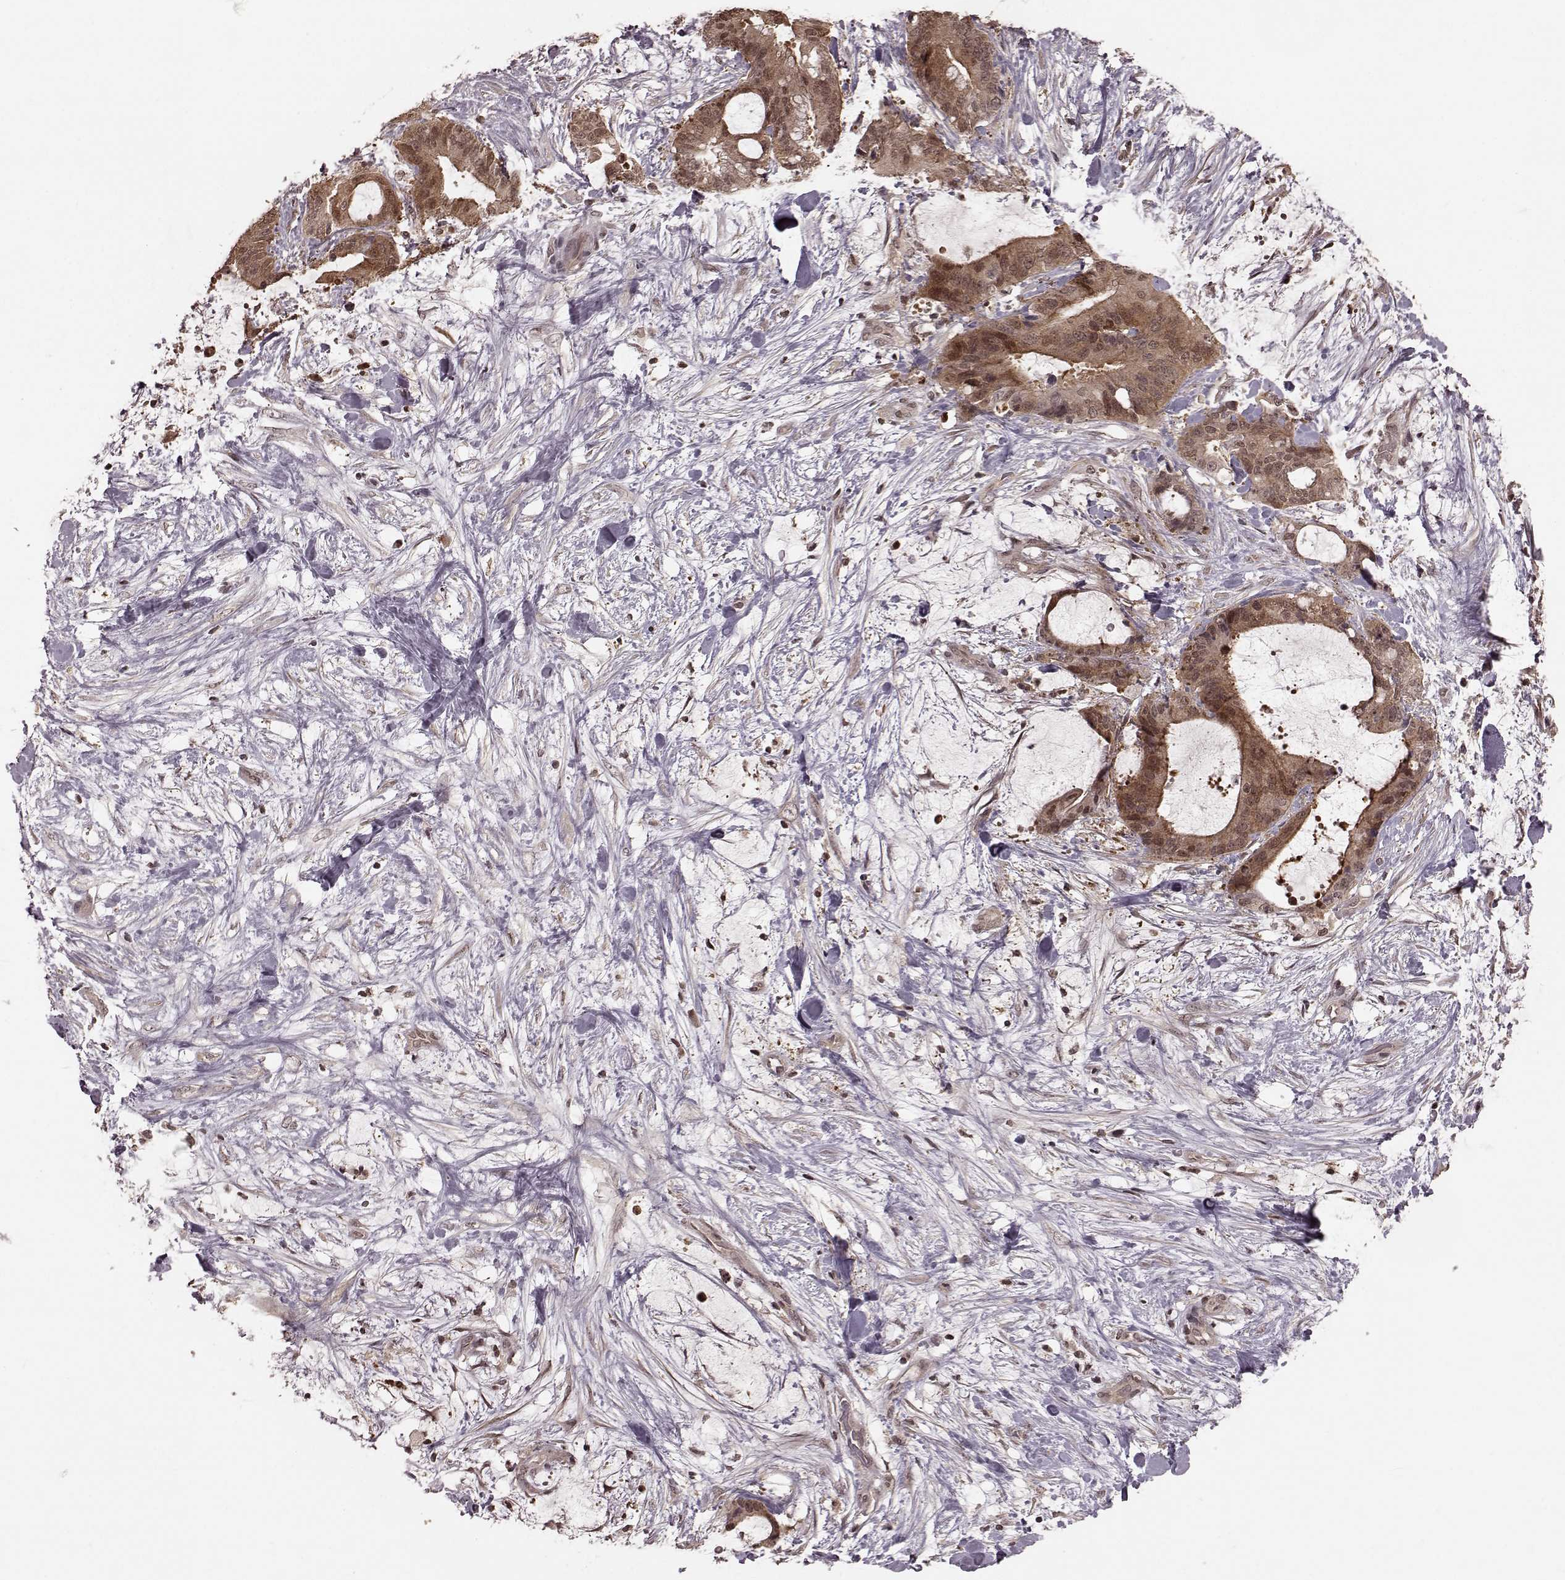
{"staining": {"intensity": "weak", "quantity": ">75%", "location": "cytoplasmic/membranous,nuclear"}, "tissue": "liver cancer", "cell_type": "Tumor cells", "image_type": "cancer", "snomed": [{"axis": "morphology", "description": "Cholangiocarcinoma"}, {"axis": "topography", "description": "Liver"}], "caption": "The histopathology image displays a brown stain indicating the presence of a protein in the cytoplasmic/membranous and nuclear of tumor cells in liver cholangiocarcinoma.", "gene": "GSS", "patient": {"sex": "female", "age": 73}}